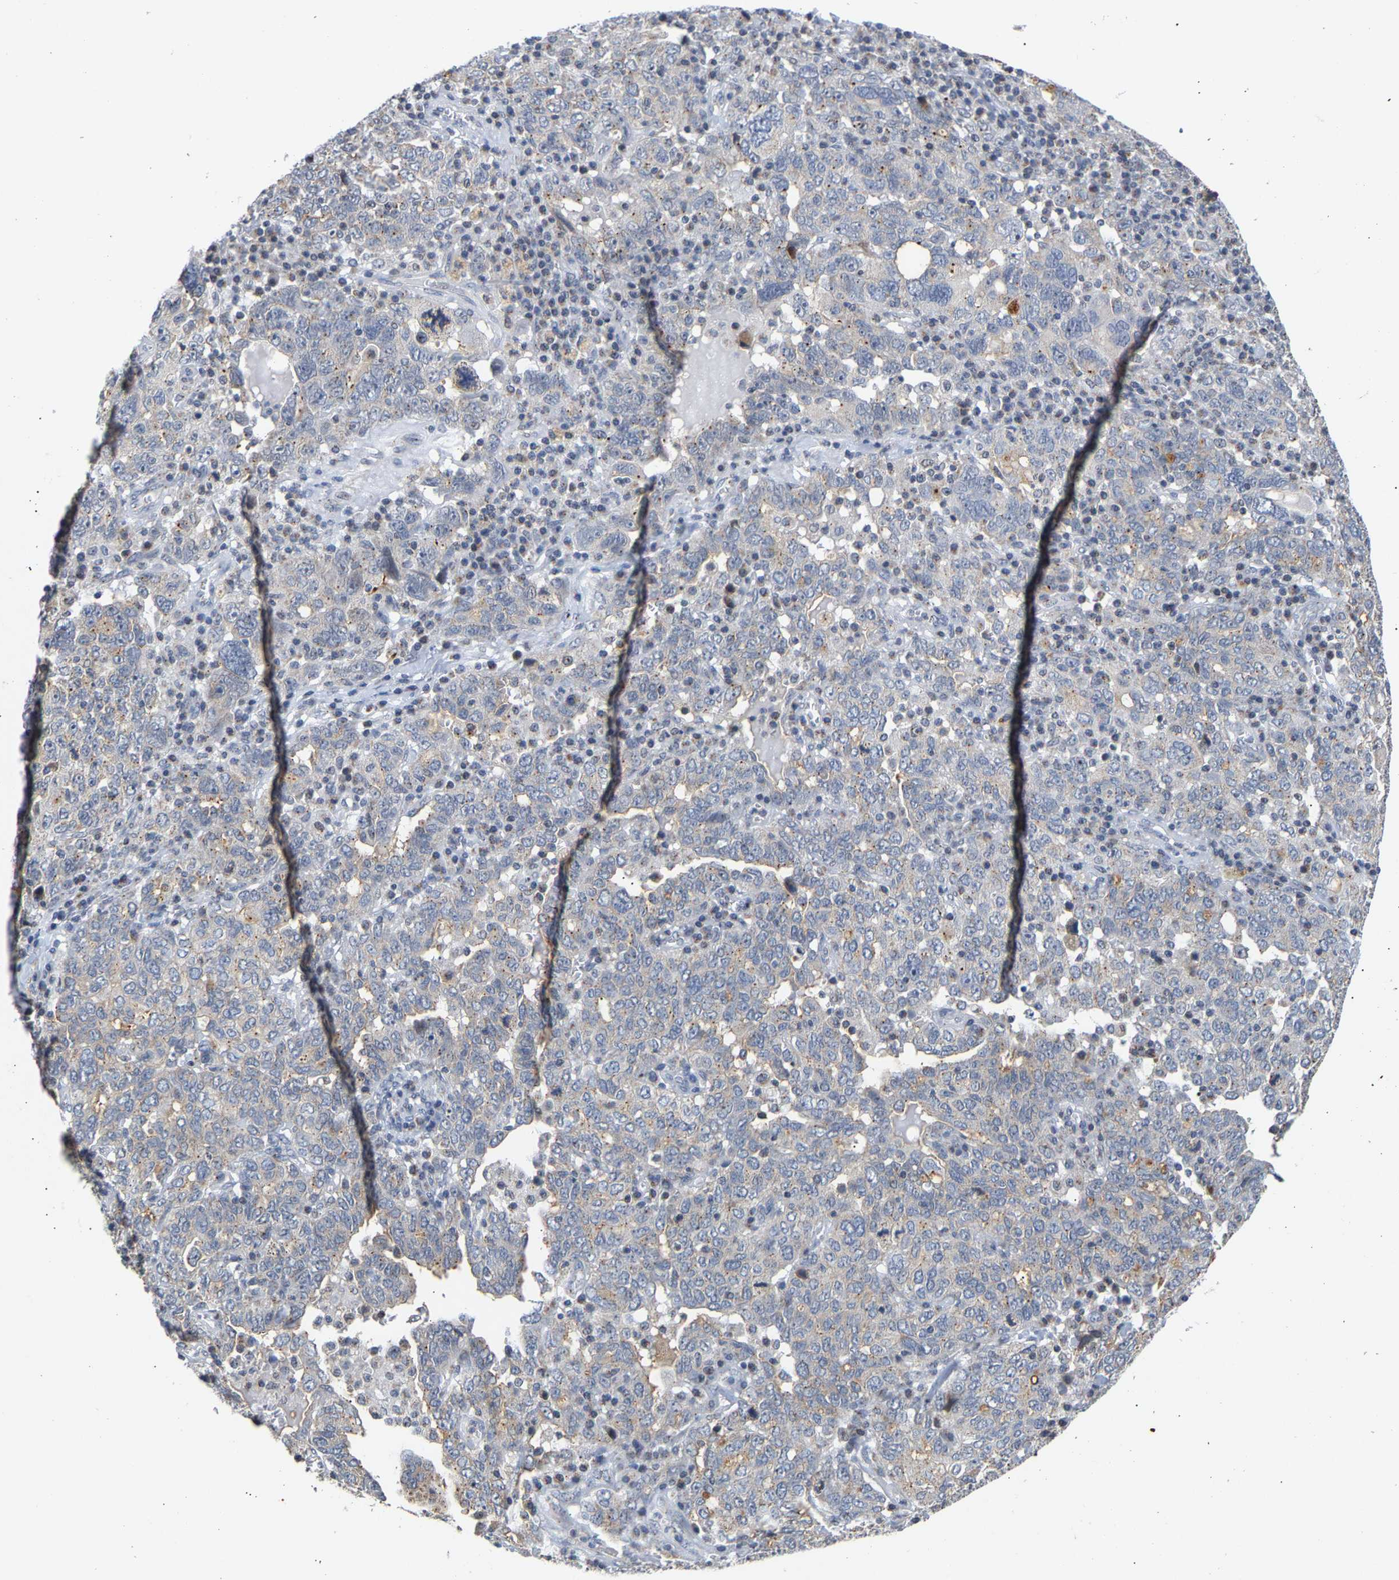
{"staining": {"intensity": "negative", "quantity": "none", "location": "none"}, "tissue": "ovarian cancer", "cell_type": "Tumor cells", "image_type": "cancer", "snomed": [{"axis": "morphology", "description": "Carcinoma, endometroid"}, {"axis": "topography", "description": "Ovary"}], "caption": "Endometroid carcinoma (ovarian) was stained to show a protein in brown. There is no significant staining in tumor cells. Nuclei are stained in blue.", "gene": "PCNT", "patient": {"sex": "female", "age": 62}}